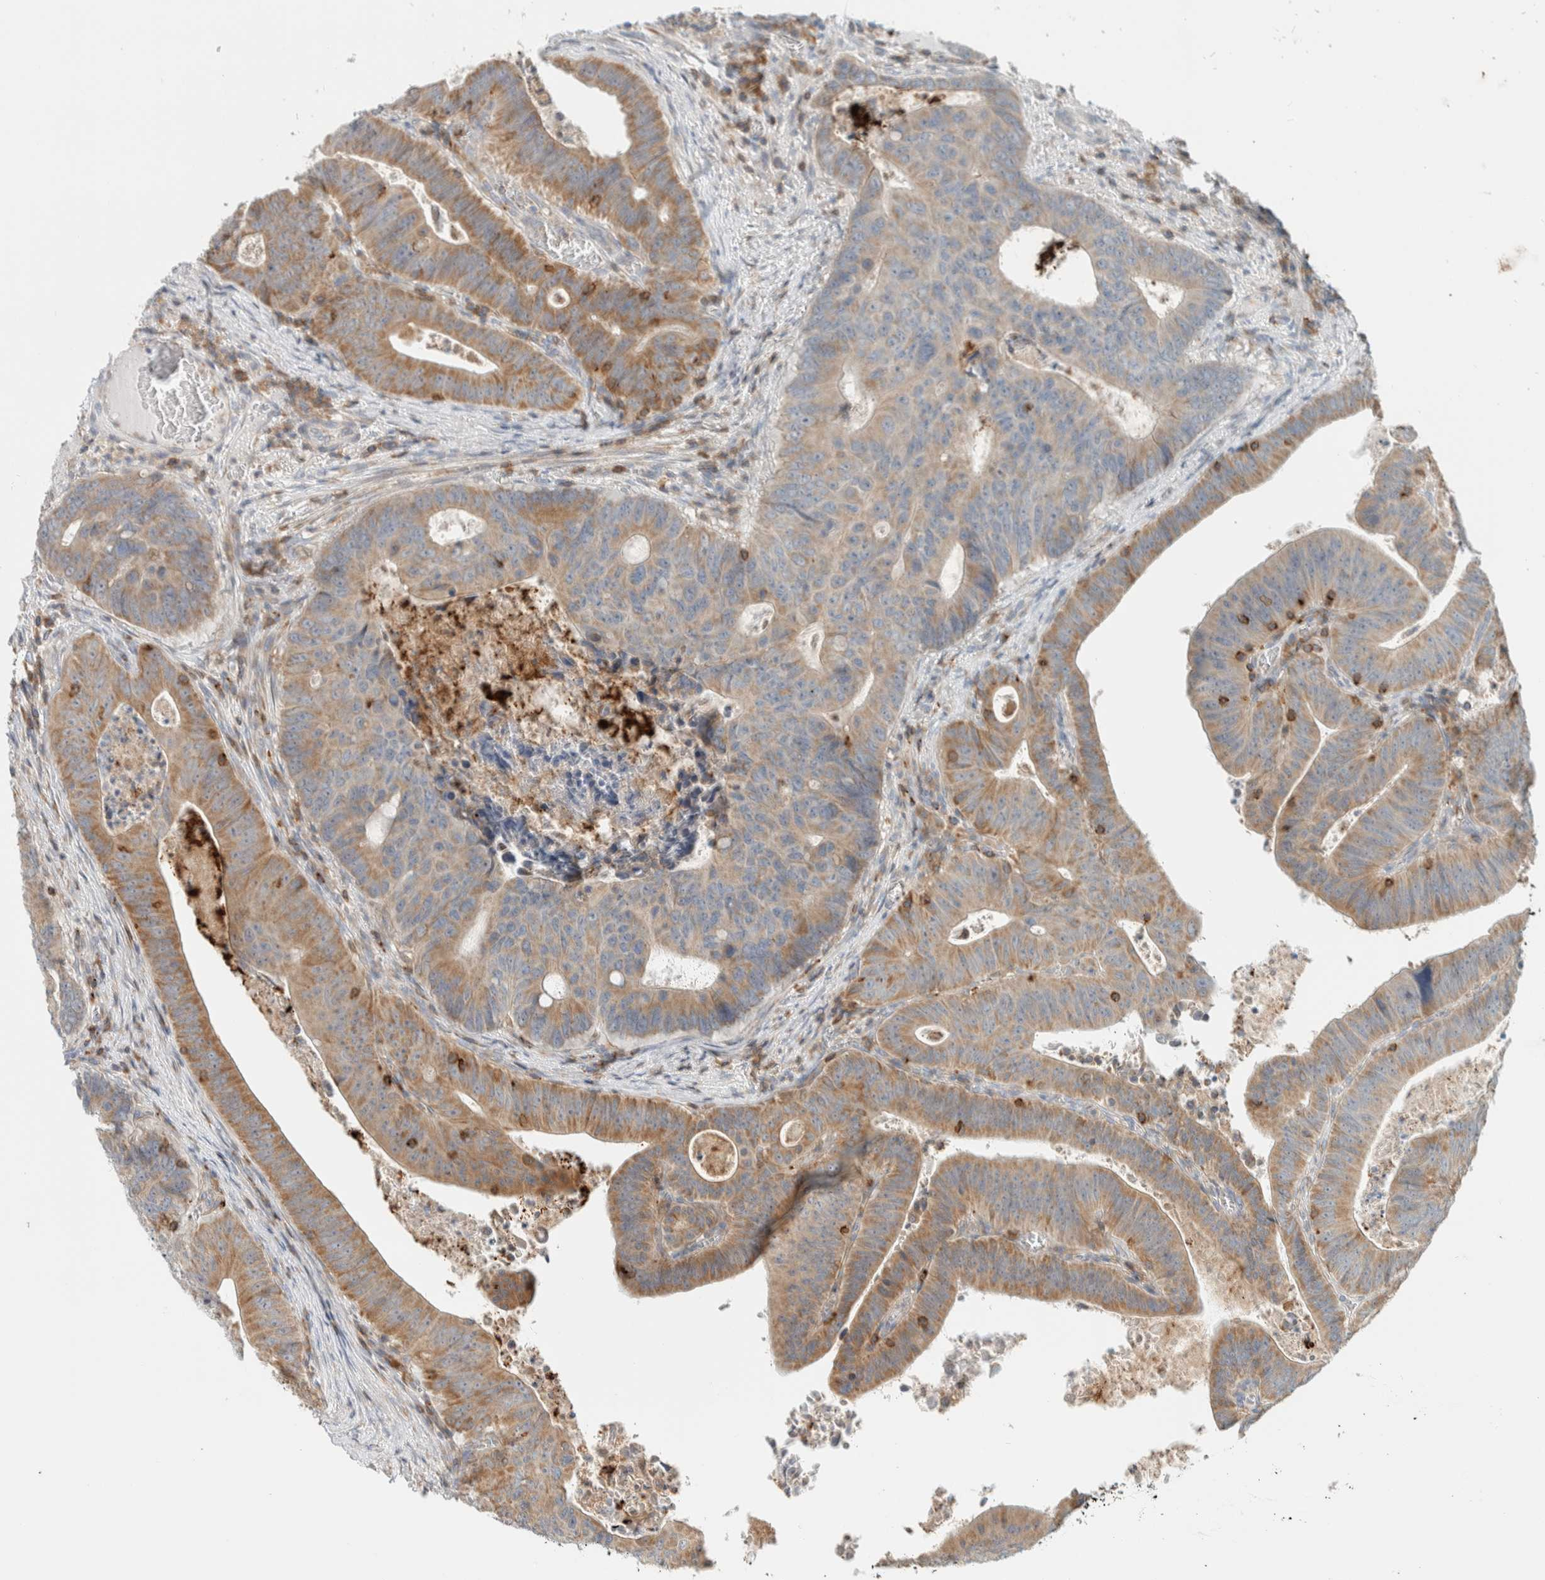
{"staining": {"intensity": "moderate", "quantity": "25%-75%", "location": "cytoplasmic/membranous"}, "tissue": "colorectal cancer", "cell_type": "Tumor cells", "image_type": "cancer", "snomed": [{"axis": "morphology", "description": "Adenocarcinoma, NOS"}, {"axis": "topography", "description": "Colon"}], "caption": "A histopathology image of adenocarcinoma (colorectal) stained for a protein reveals moderate cytoplasmic/membranous brown staining in tumor cells.", "gene": "CCDC57", "patient": {"sex": "male", "age": 87}}